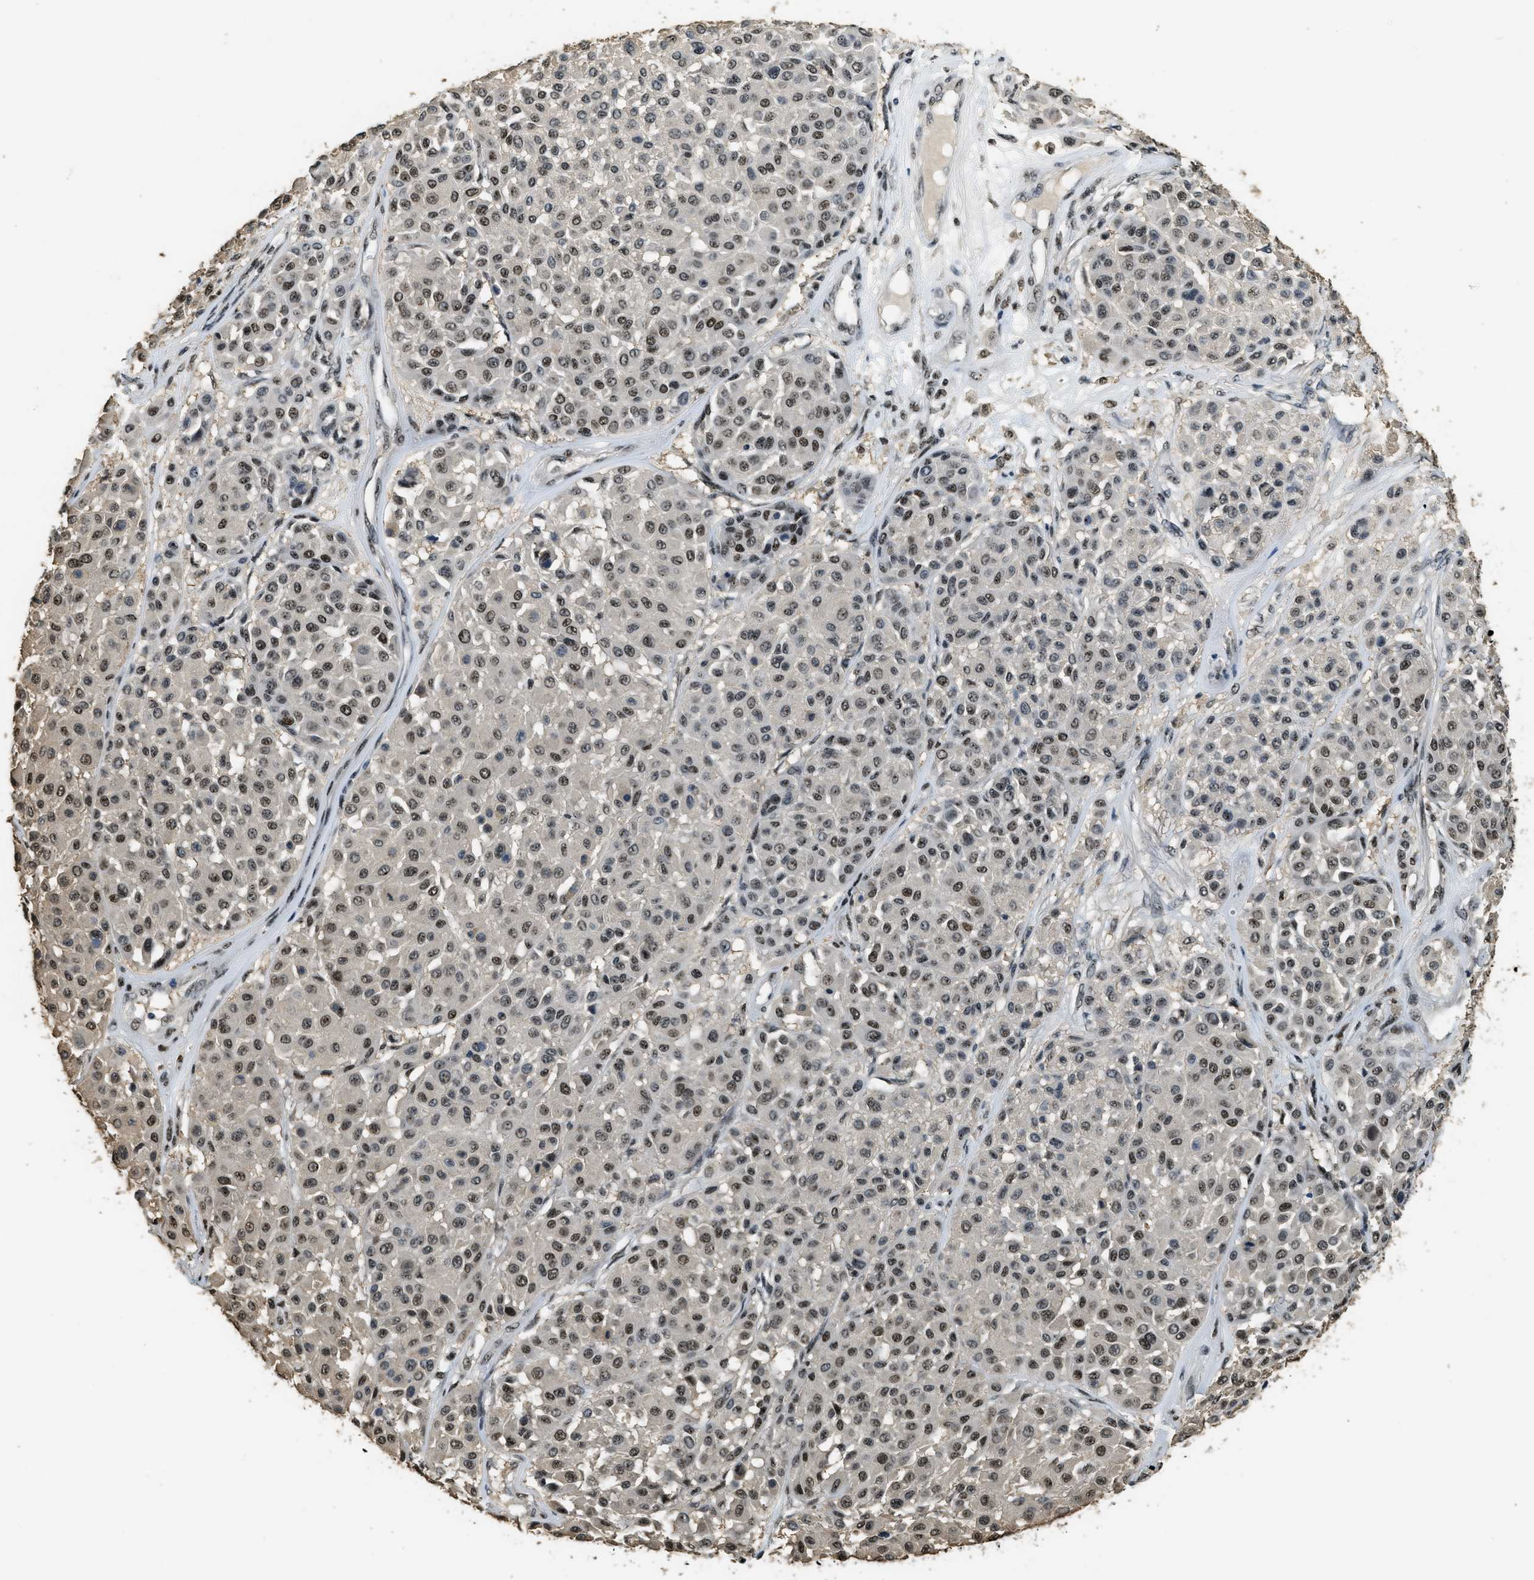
{"staining": {"intensity": "moderate", "quantity": ">75%", "location": "nuclear"}, "tissue": "melanoma", "cell_type": "Tumor cells", "image_type": "cancer", "snomed": [{"axis": "morphology", "description": "Malignant melanoma, Metastatic site"}, {"axis": "topography", "description": "Soft tissue"}], "caption": "Approximately >75% of tumor cells in human malignant melanoma (metastatic site) demonstrate moderate nuclear protein staining as visualized by brown immunohistochemical staining.", "gene": "SP100", "patient": {"sex": "male", "age": 41}}